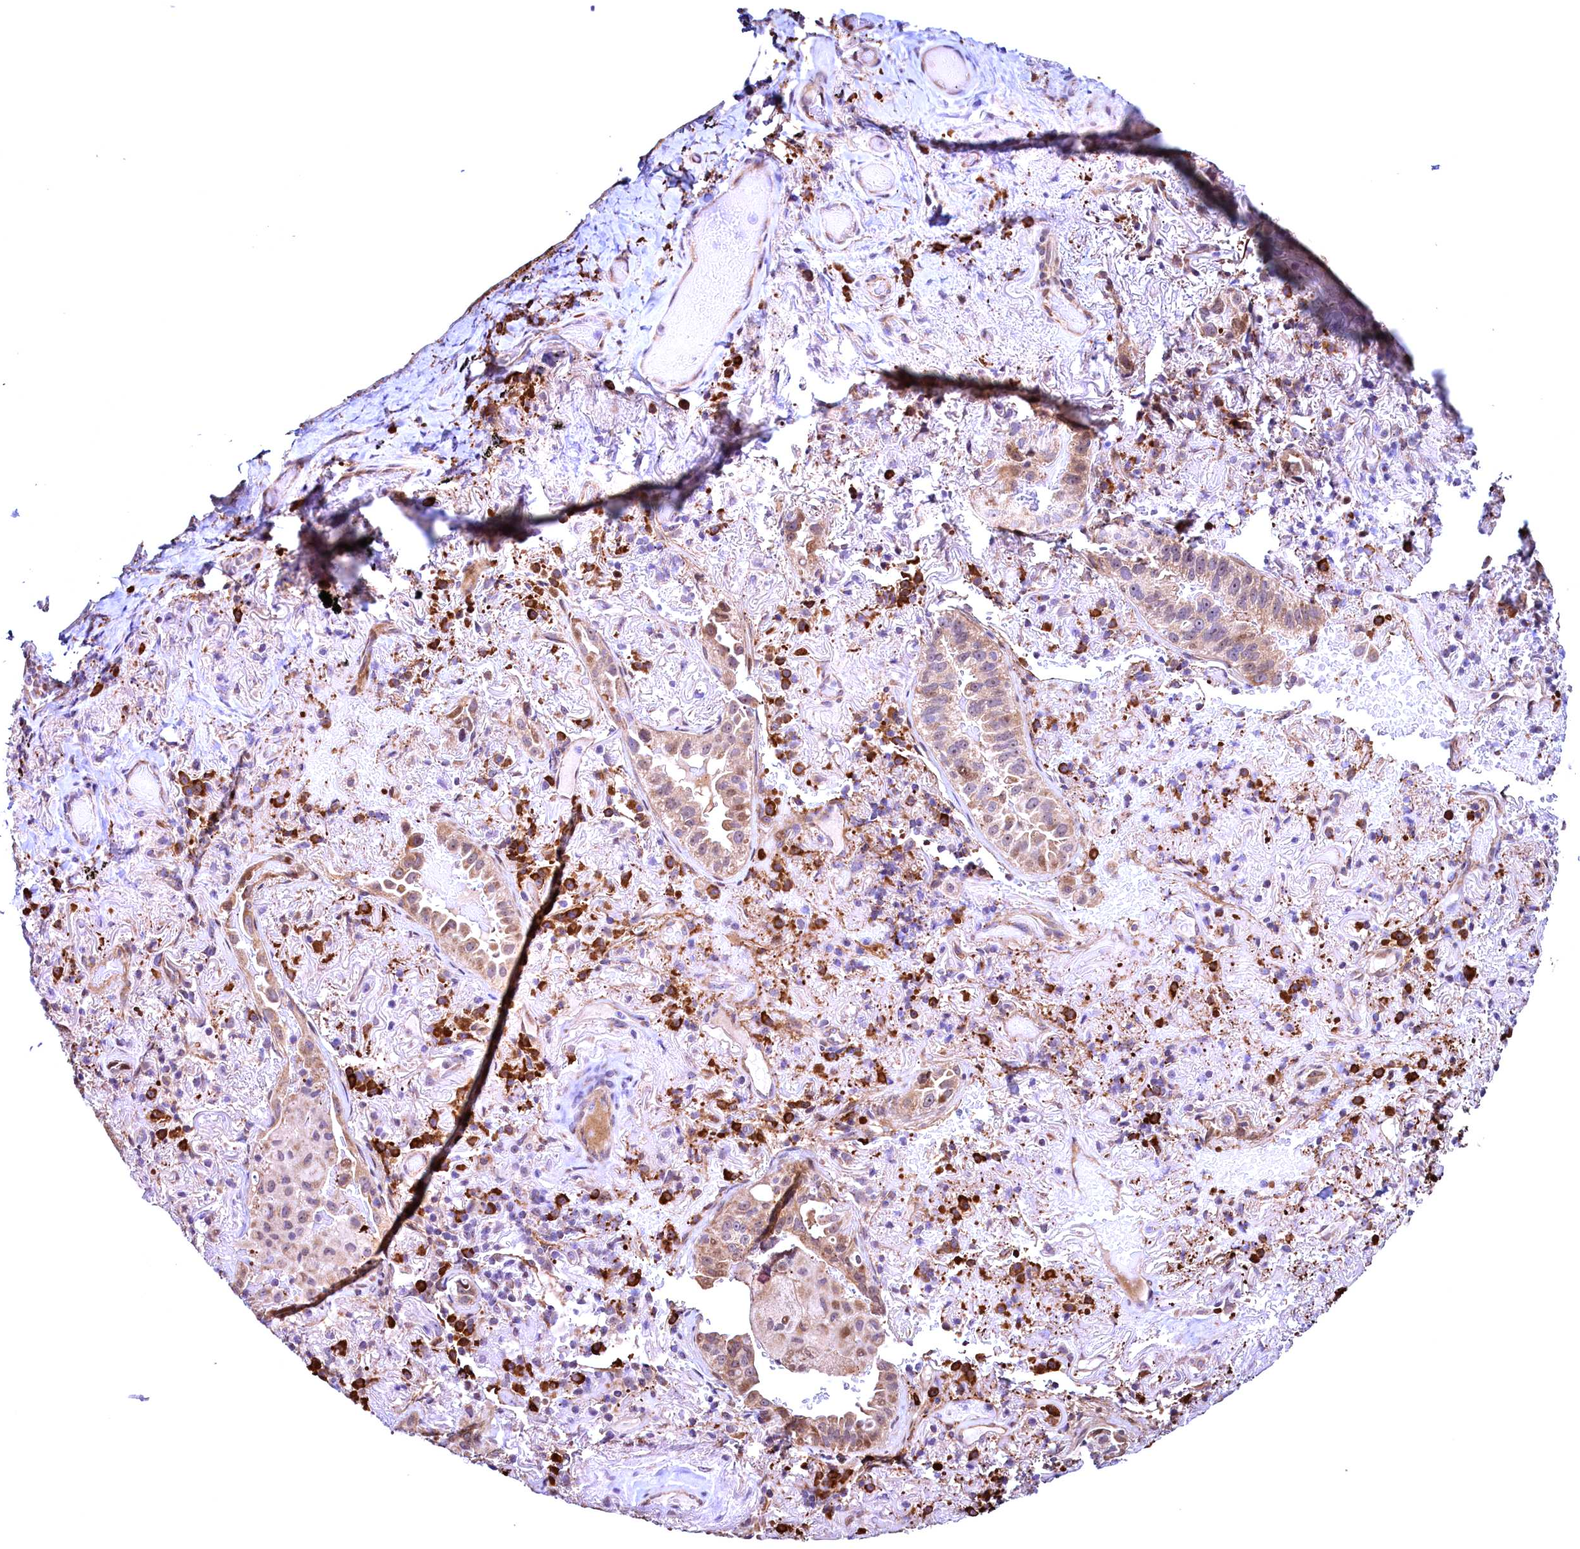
{"staining": {"intensity": "moderate", "quantity": ">75%", "location": "cytoplasmic/membranous"}, "tissue": "lung cancer", "cell_type": "Tumor cells", "image_type": "cancer", "snomed": [{"axis": "morphology", "description": "Adenocarcinoma, NOS"}, {"axis": "topography", "description": "Lung"}], "caption": "Immunohistochemical staining of lung cancer (adenocarcinoma) exhibits medium levels of moderate cytoplasmic/membranous protein positivity in about >75% of tumor cells. (IHC, brightfield microscopy, high magnification).", "gene": "RBFA", "patient": {"sex": "female", "age": 69}}